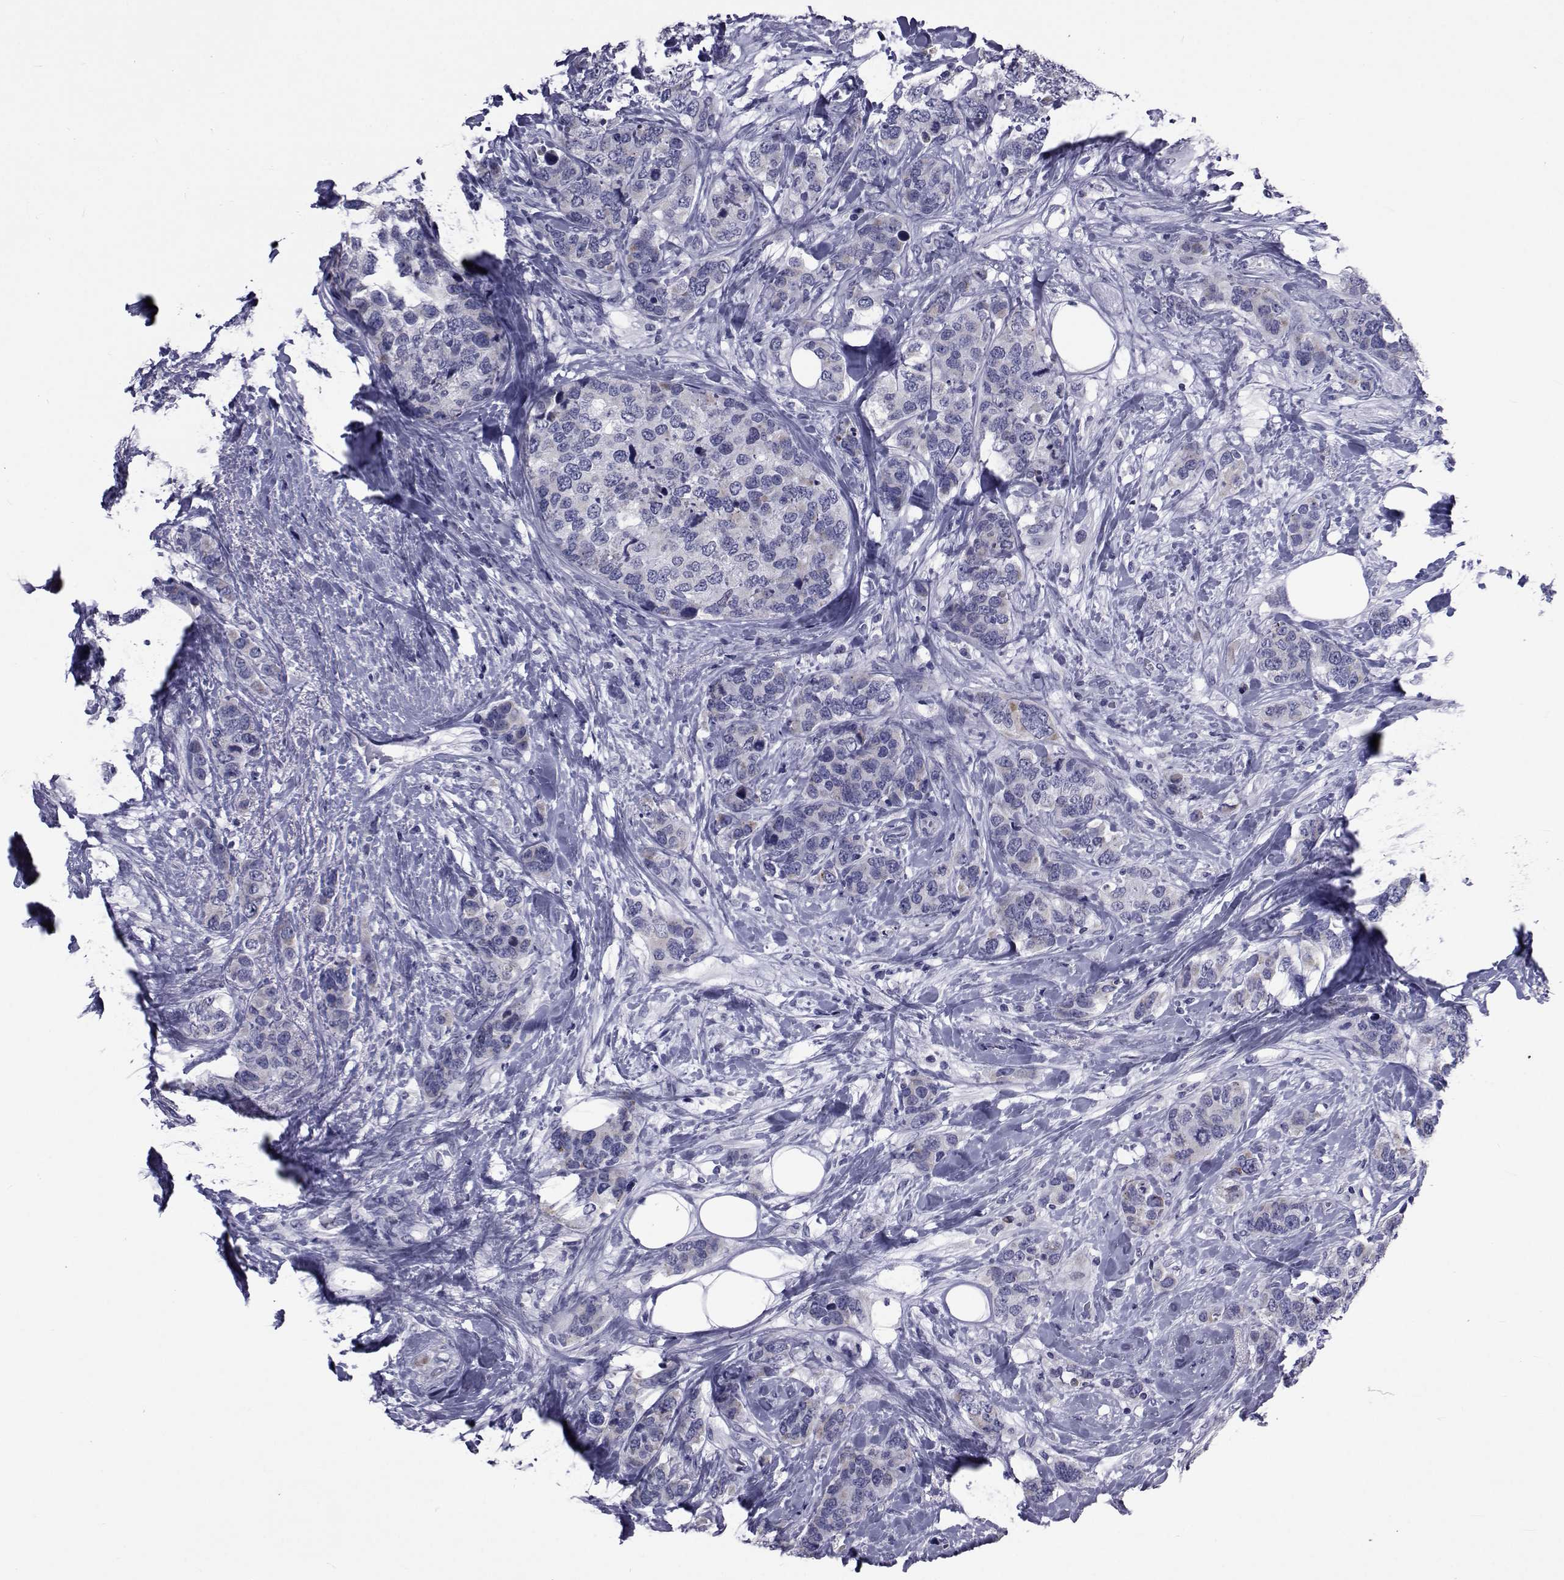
{"staining": {"intensity": "negative", "quantity": "none", "location": "none"}, "tissue": "breast cancer", "cell_type": "Tumor cells", "image_type": "cancer", "snomed": [{"axis": "morphology", "description": "Lobular carcinoma"}, {"axis": "topography", "description": "Breast"}], "caption": "Lobular carcinoma (breast) was stained to show a protein in brown. There is no significant staining in tumor cells.", "gene": "GKAP1", "patient": {"sex": "female", "age": 59}}